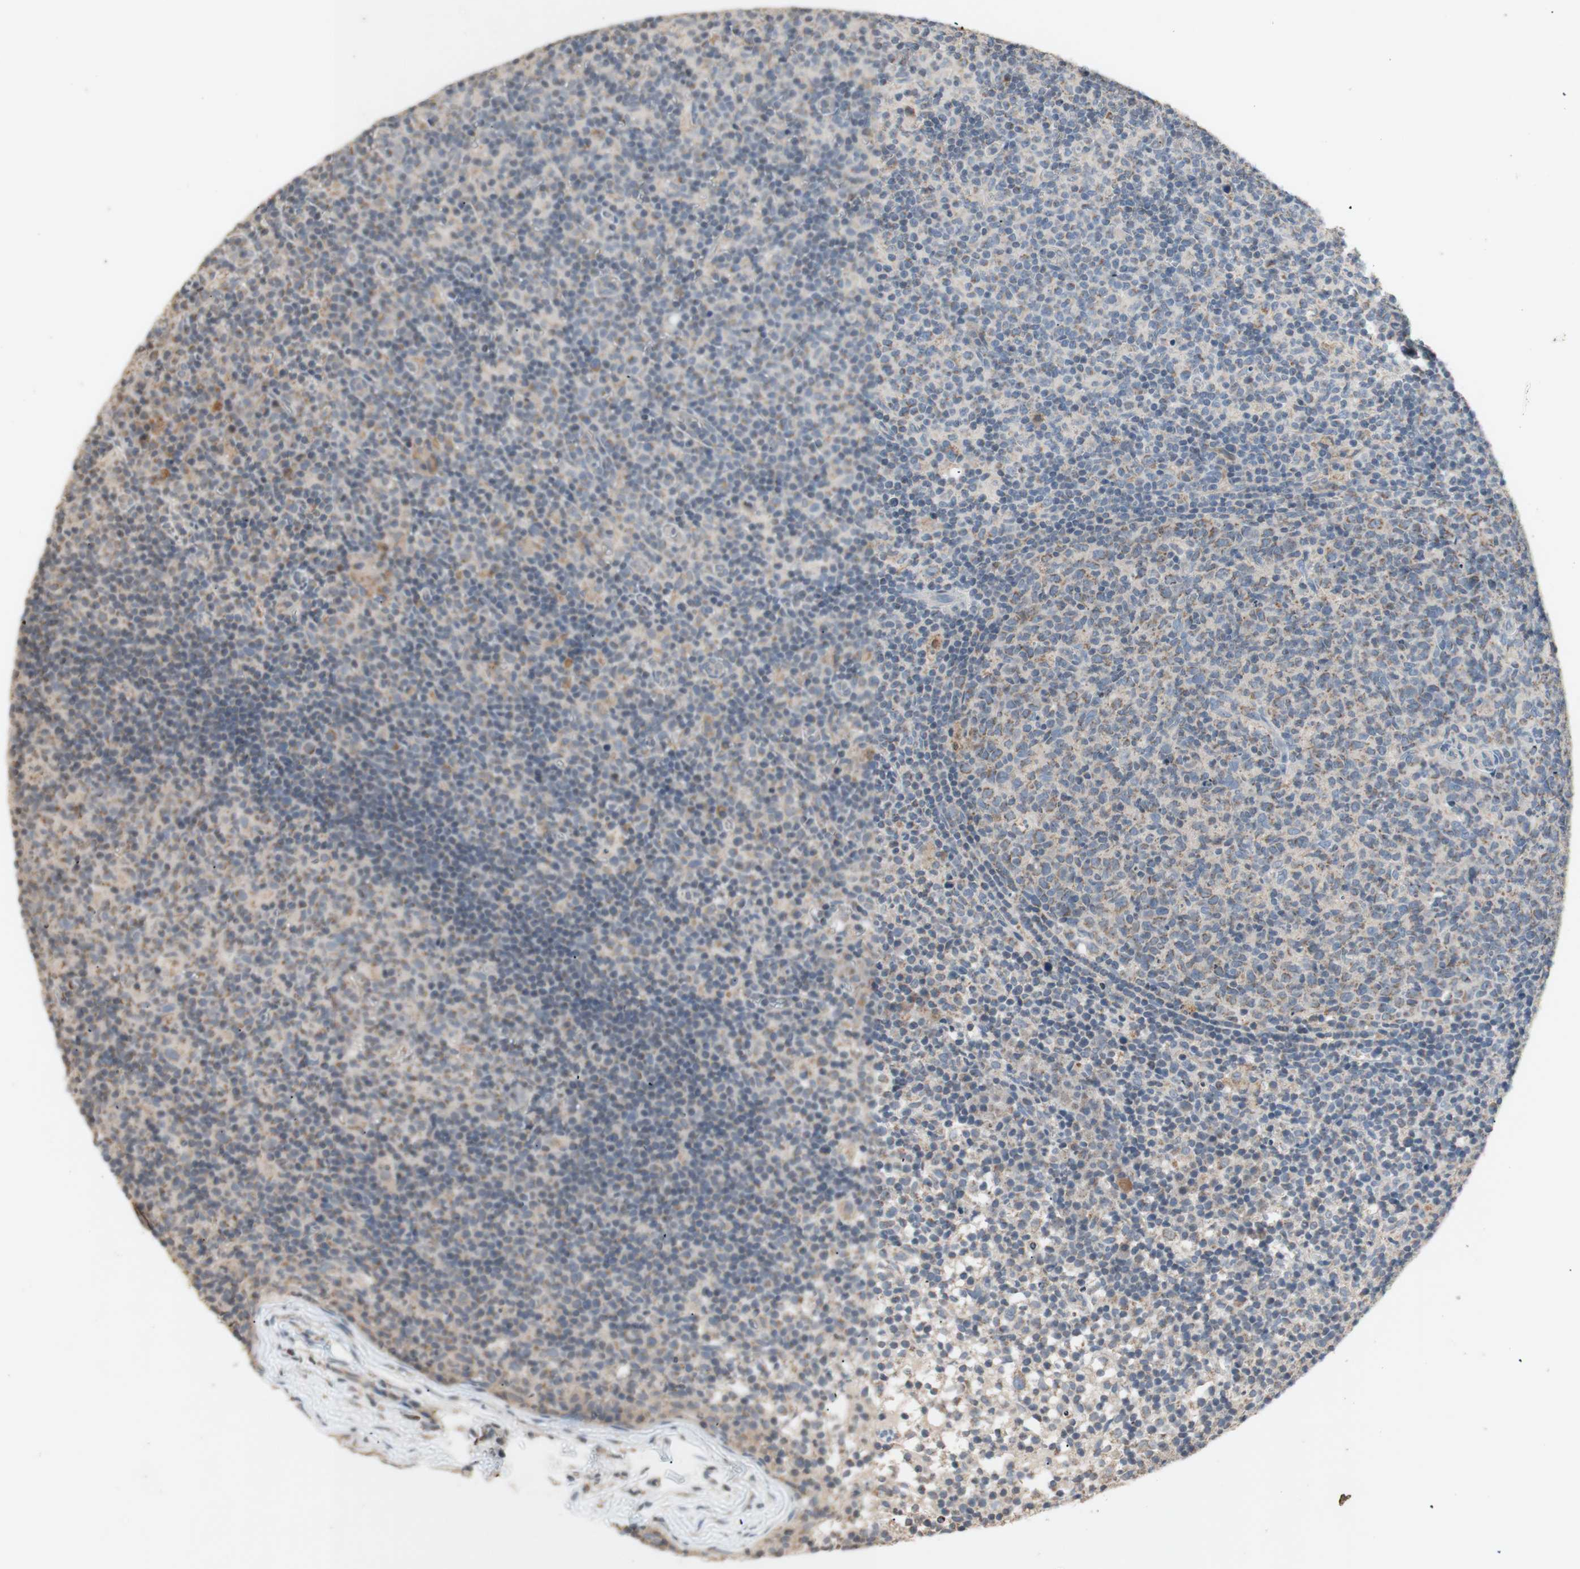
{"staining": {"intensity": "moderate", "quantity": "25%-75%", "location": "cytoplasmic/membranous"}, "tissue": "lymph node", "cell_type": "Germinal center cells", "image_type": "normal", "snomed": [{"axis": "morphology", "description": "Normal tissue, NOS"}, {"axis": "morphology", "description": "Inflammation, NOS"}, {"axis": "topography", "description": "Lymph node"}], "caption": "Immunohistochemical staining of benign lymph node exhibits medium levels of moderate cytoplasmic/membranous staining in approximately 25%-75% of germinal center cells.", "gene": "PTGIS", "patient": {"sex": "male", "age": 55}}